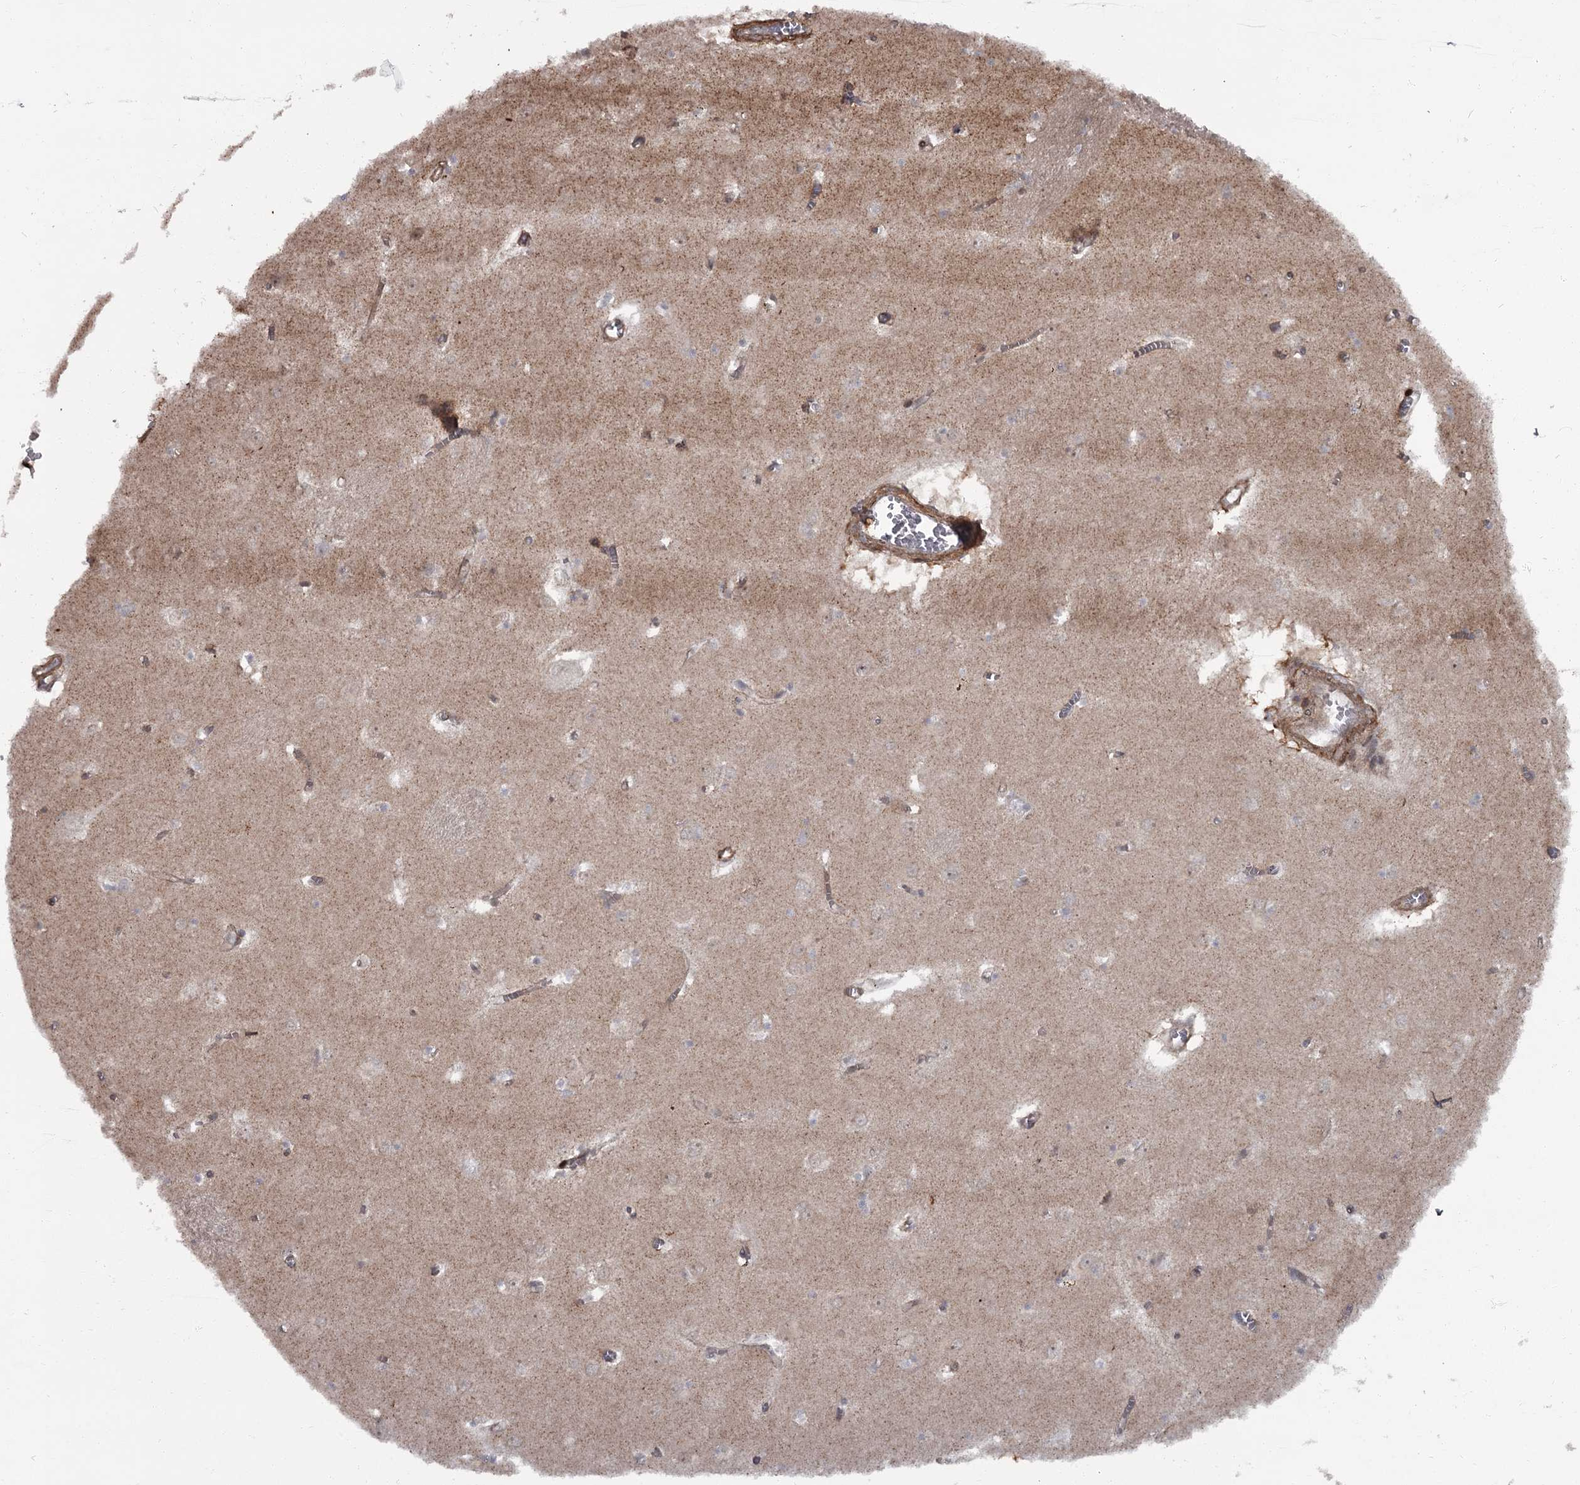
{"staining": {"intensity": "negative", "quantity": "none", "location": "none"}, "tissue": "caudate", "cell_type": "Glial cells", "image_type": "normal", "snomed": [{"axis": "morphology", "description": "Normal tissue, NOS"}, {"axis": "topography", "description": "Lateral ventricle wall"}], "caption": "Micrograph shows no significant protein expression in glial cells of benign caudate.", "gene": "THAP9", "patient": {"sex": "male", "age": 70}}